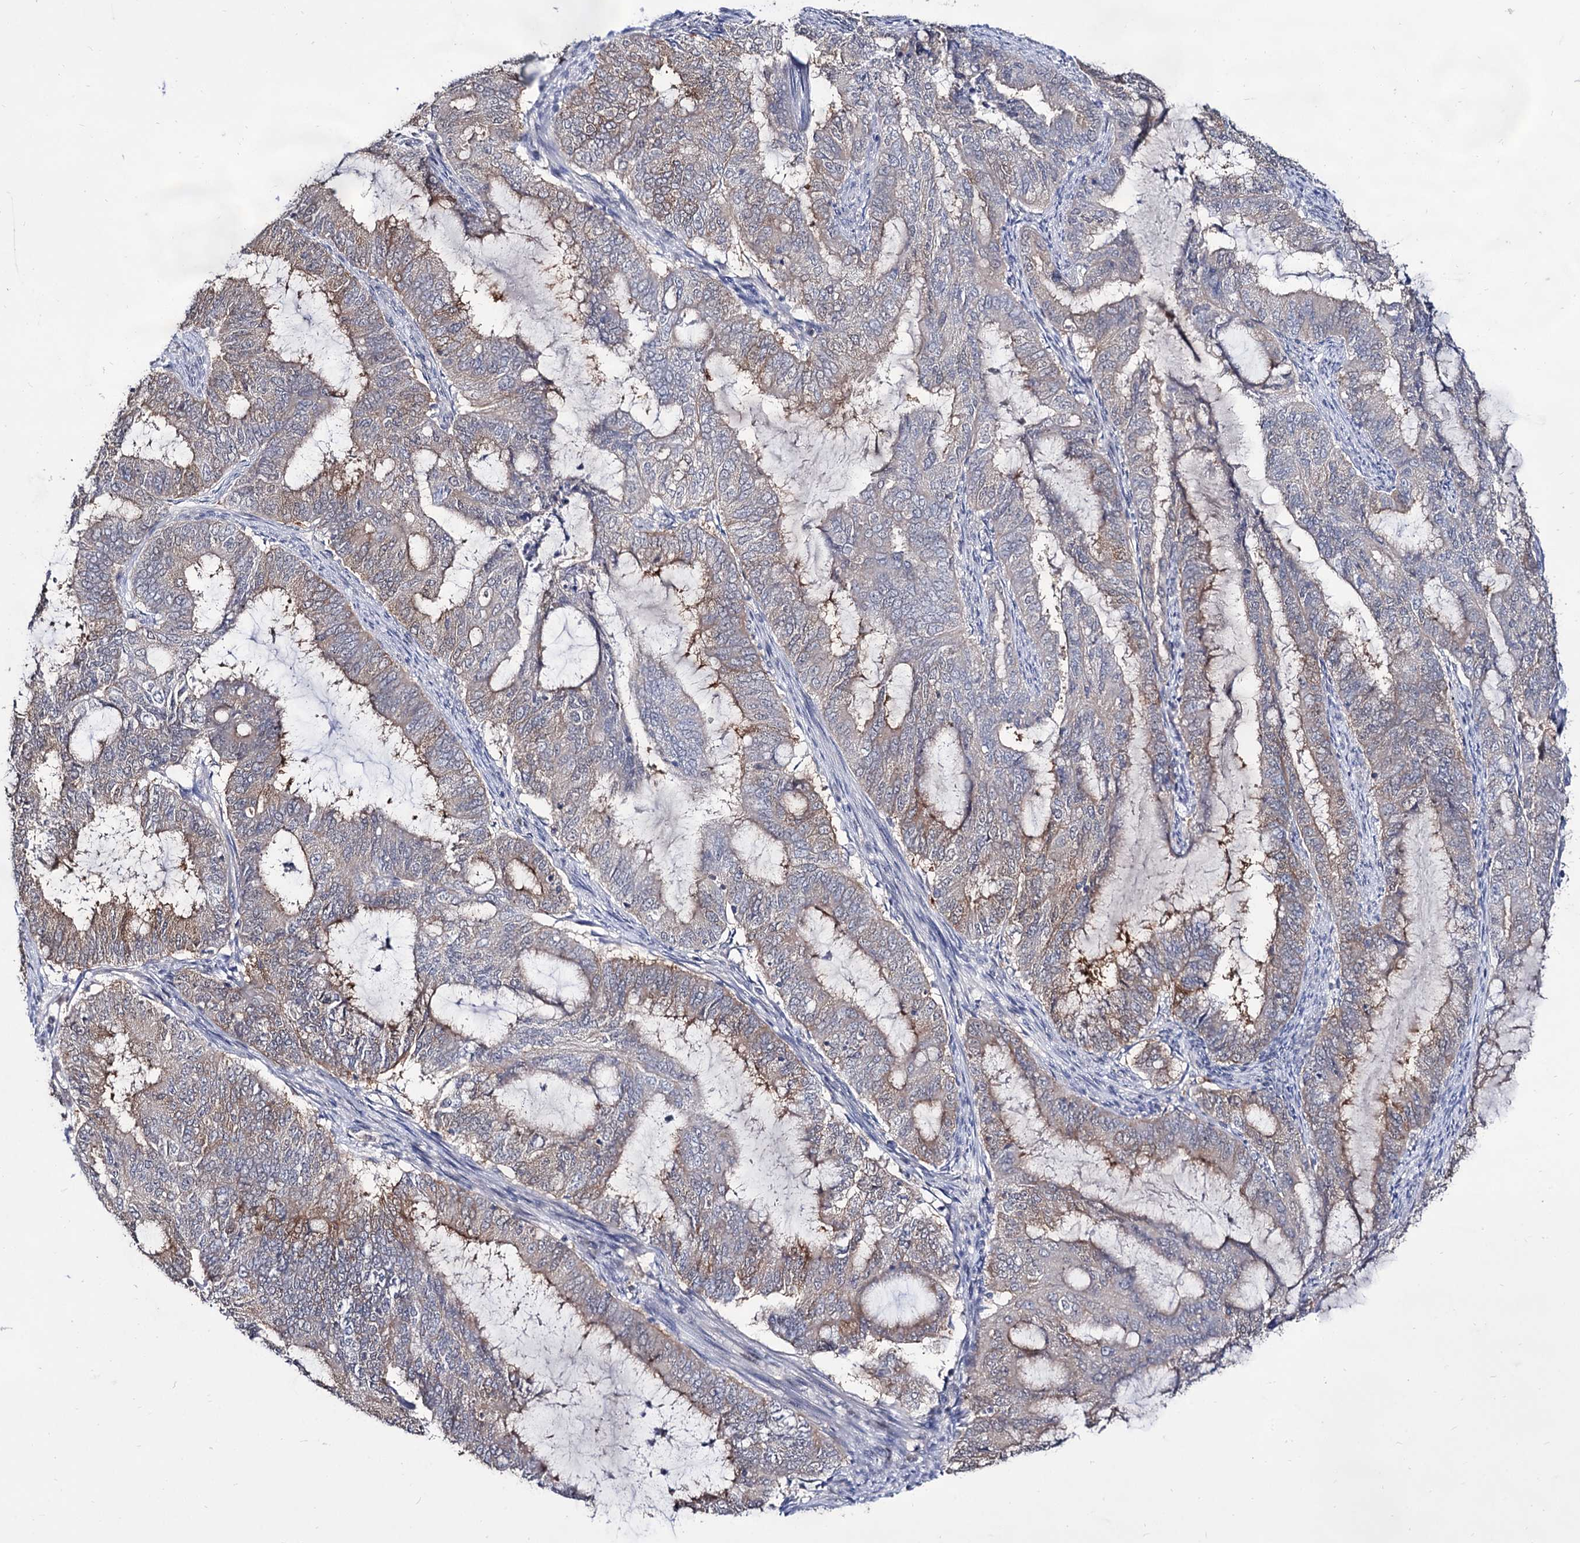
{"staining": {"intensity": "weak", "quantity": "25%-75%", "location": "cytoplasmic/membranous"}, "tissue": "endometrial cancer", "cell_type": "Tumor cells", "image_type": "cancer", "snomed": [{"axis": "morphology", "description": "Adenocarcinoma, NOS"}, {"axis": "topography", "description": "Endometrium"}], "caption": "A histopathology image showing weak cytoplasmic/membranous expression in about 25%-75% of tumor cells in adenocarcinoma (endometrial), as visualized by brown immunohistochemical staining.", "gene": "ARFIP2", "patient": {"sex": "female", "age": 51}}